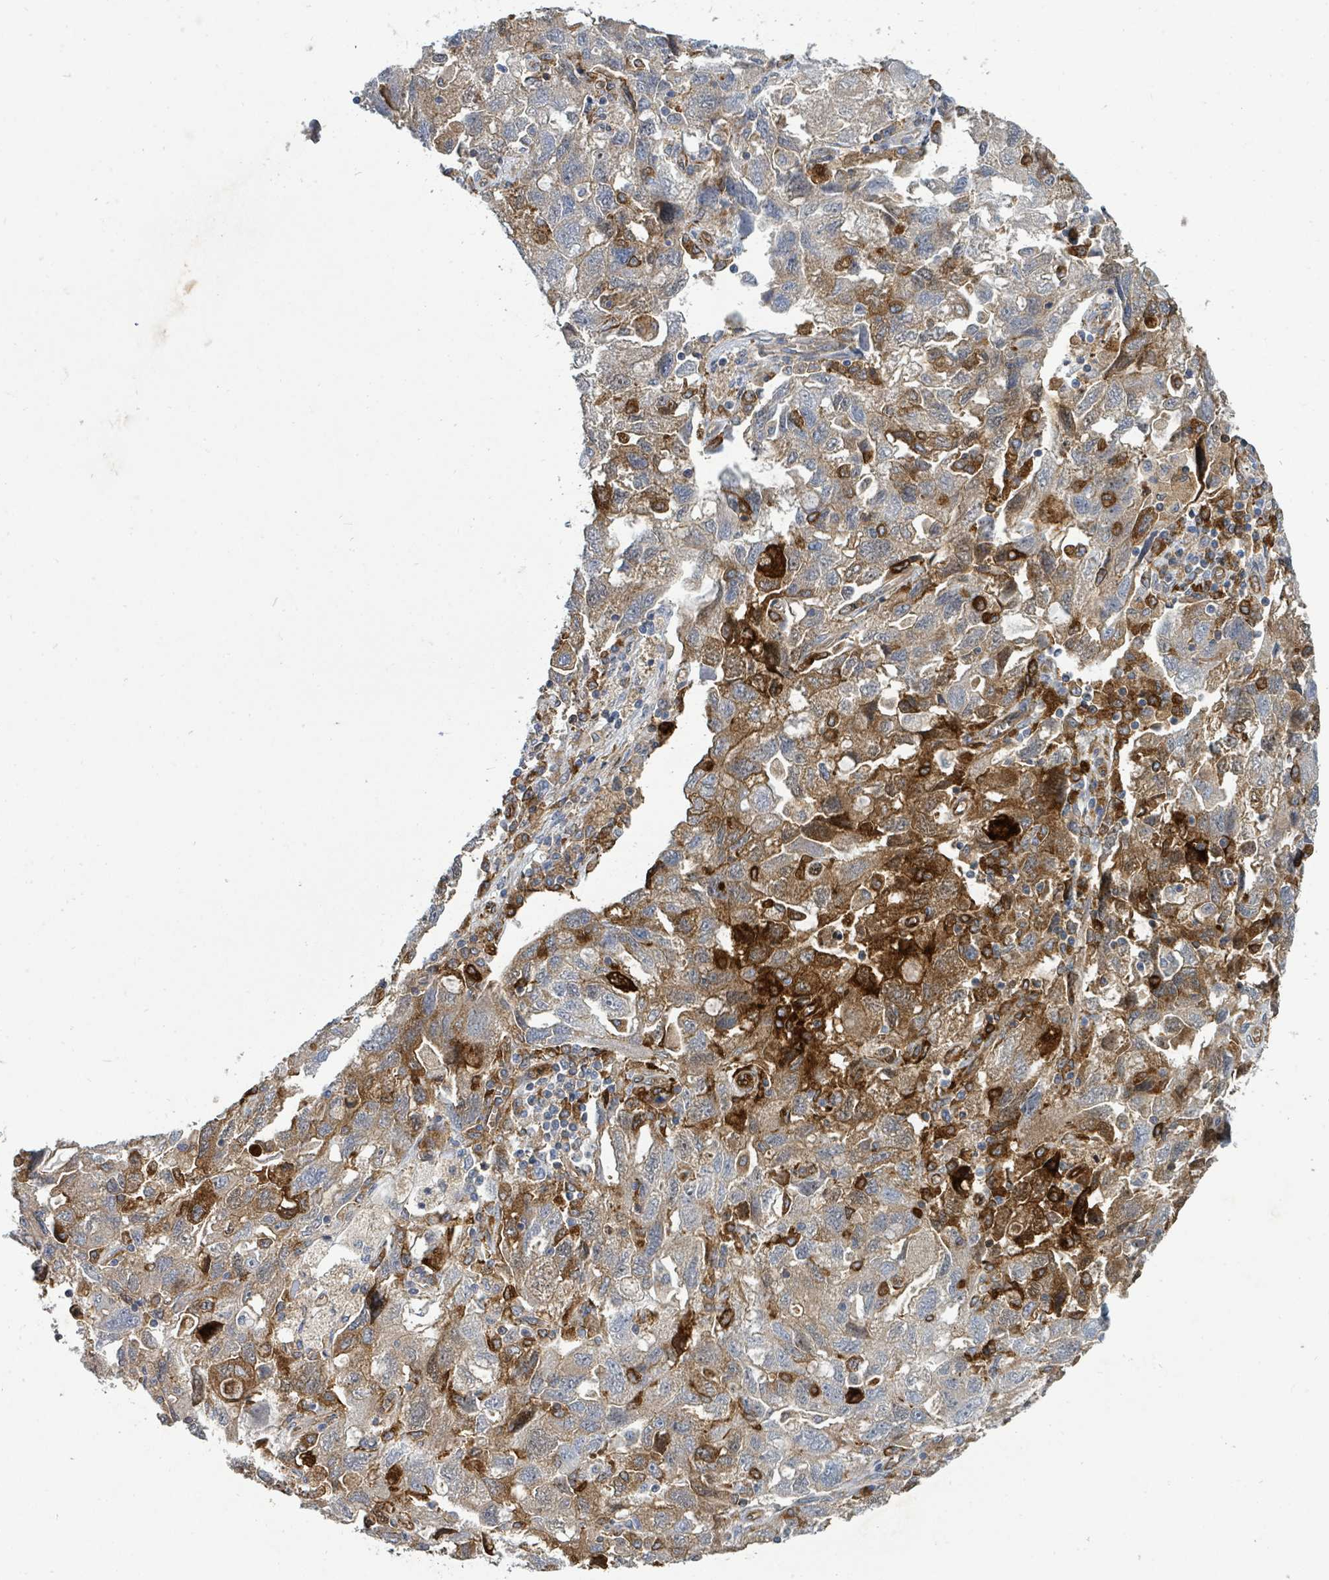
{"staining": {"intensity": "strong", "quantity": "<25%", "location": "cytoplasmic/membranous"}, "tissue": "ovarian cancer", "cell_type": "Tumor cells", "image_type": "cancer", "snomed": [{"axis": "morphology", "description": "Carcinoma, NOS"}, {"axis": "morphology", "description": "Cystadenocarcinoma, serous, NOS"}, {"axis": "topography", "description": "Ovary"}], "caption": "Immunohistochemical staining of human ovarian cancer (serous cystadenocarcinoma) reveals medium levels of strong cytoplasmic/membranous protein staining in about <25% of tumor cells.", "gene": "IFIT1", "patient": {"sex": "female", "age": 69}}